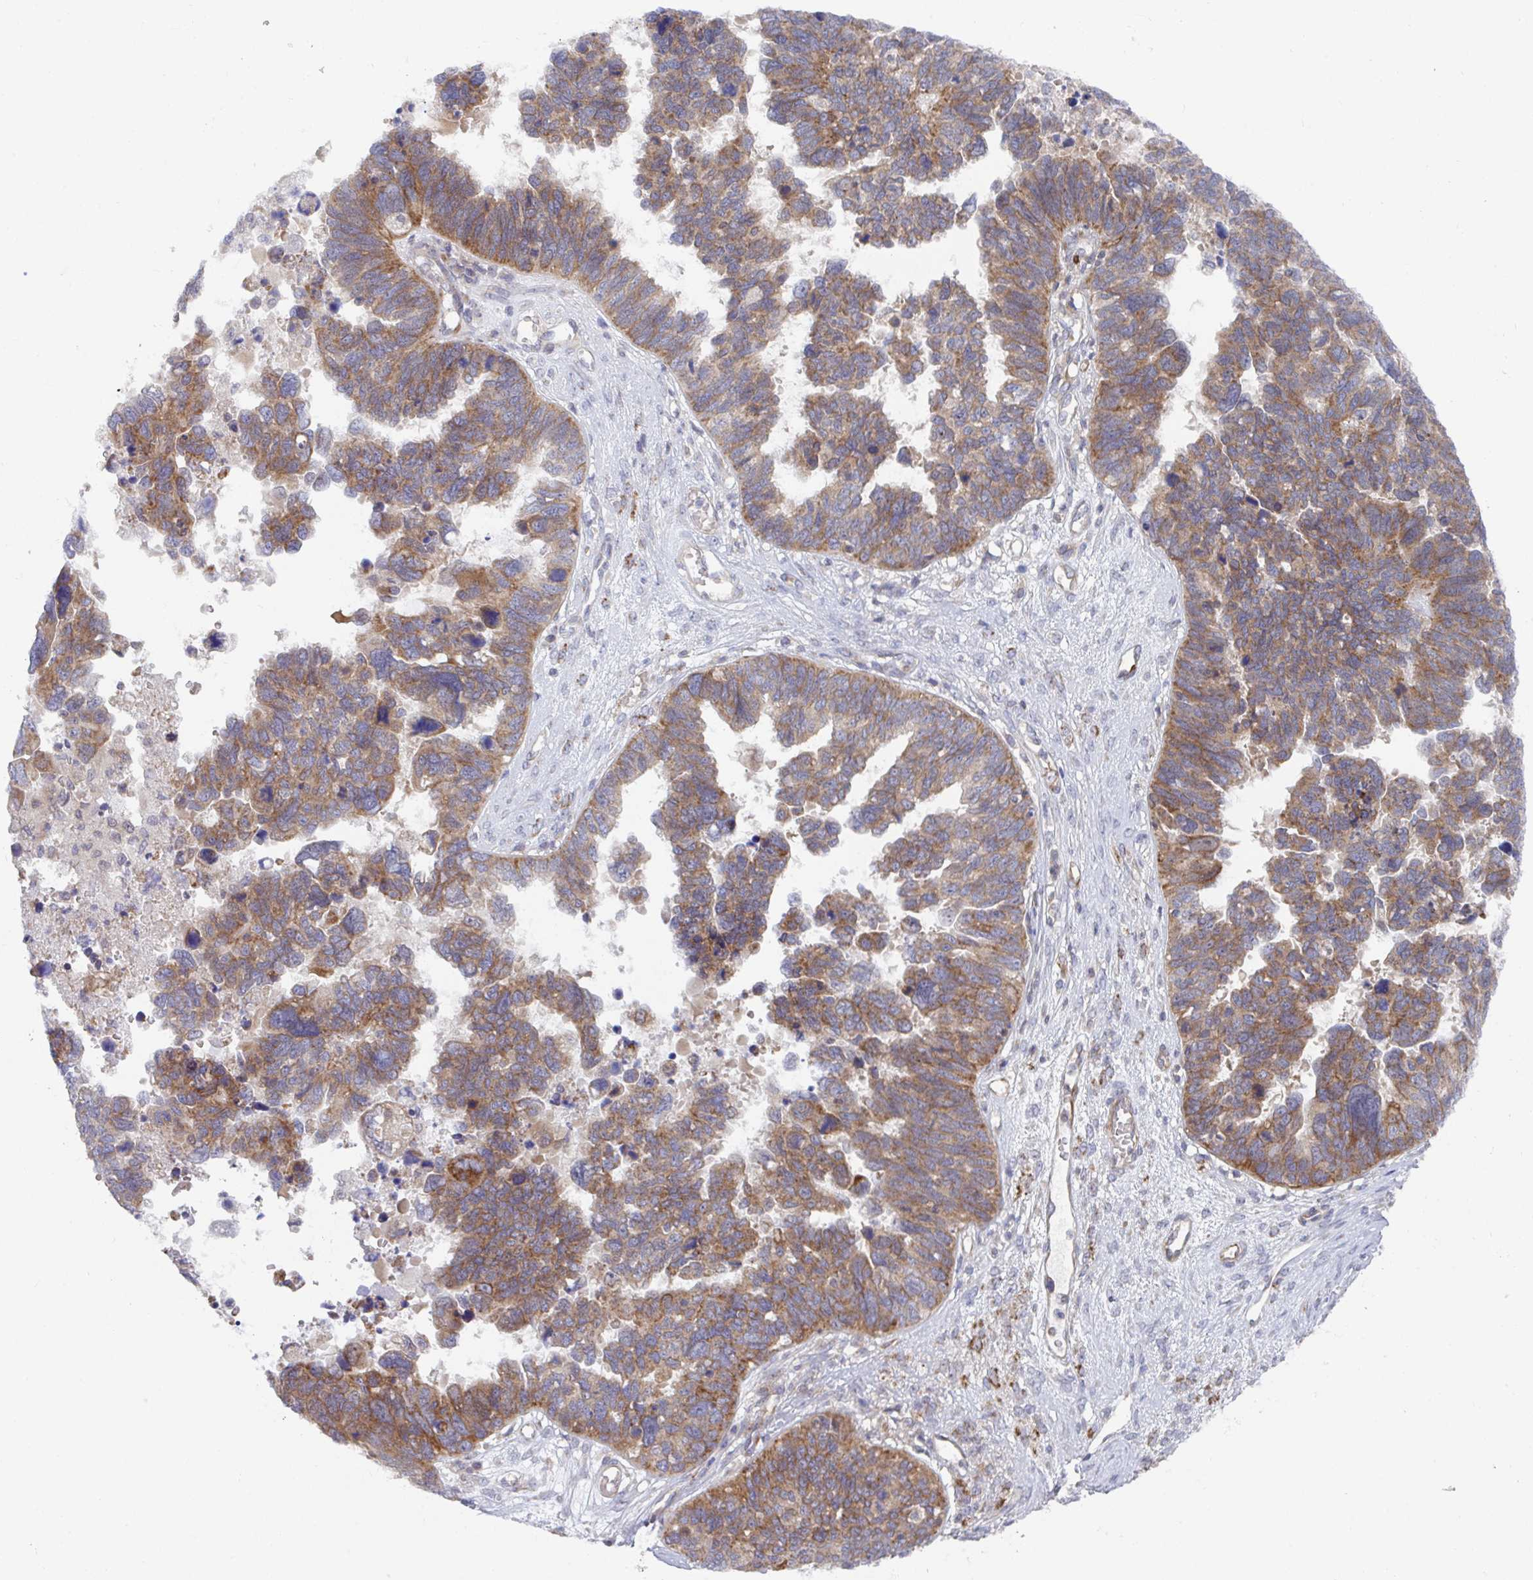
{"staining": {"intensity": "moderate", "quantity": ">75%", "location": "cytoplasmic/membranous"}, "tissue": "ovarian cancer", "cell_type": "Tumor cells", "image_type": "cancer", "snomed": [{"axis": "morphology", "description": "Cystadenocarcinoma, serous, NOS"}, {"axis": "topography", "description": "Ovary"}], "caption": "Moderate cytoplasmic/membranous expression for a protein is seen in about >75% of tumor cells of ovarian cancer using immunohistochemistry (IHC).", "gene": "EIF1AD", "patient": {"sex": "female", "age": 60}}